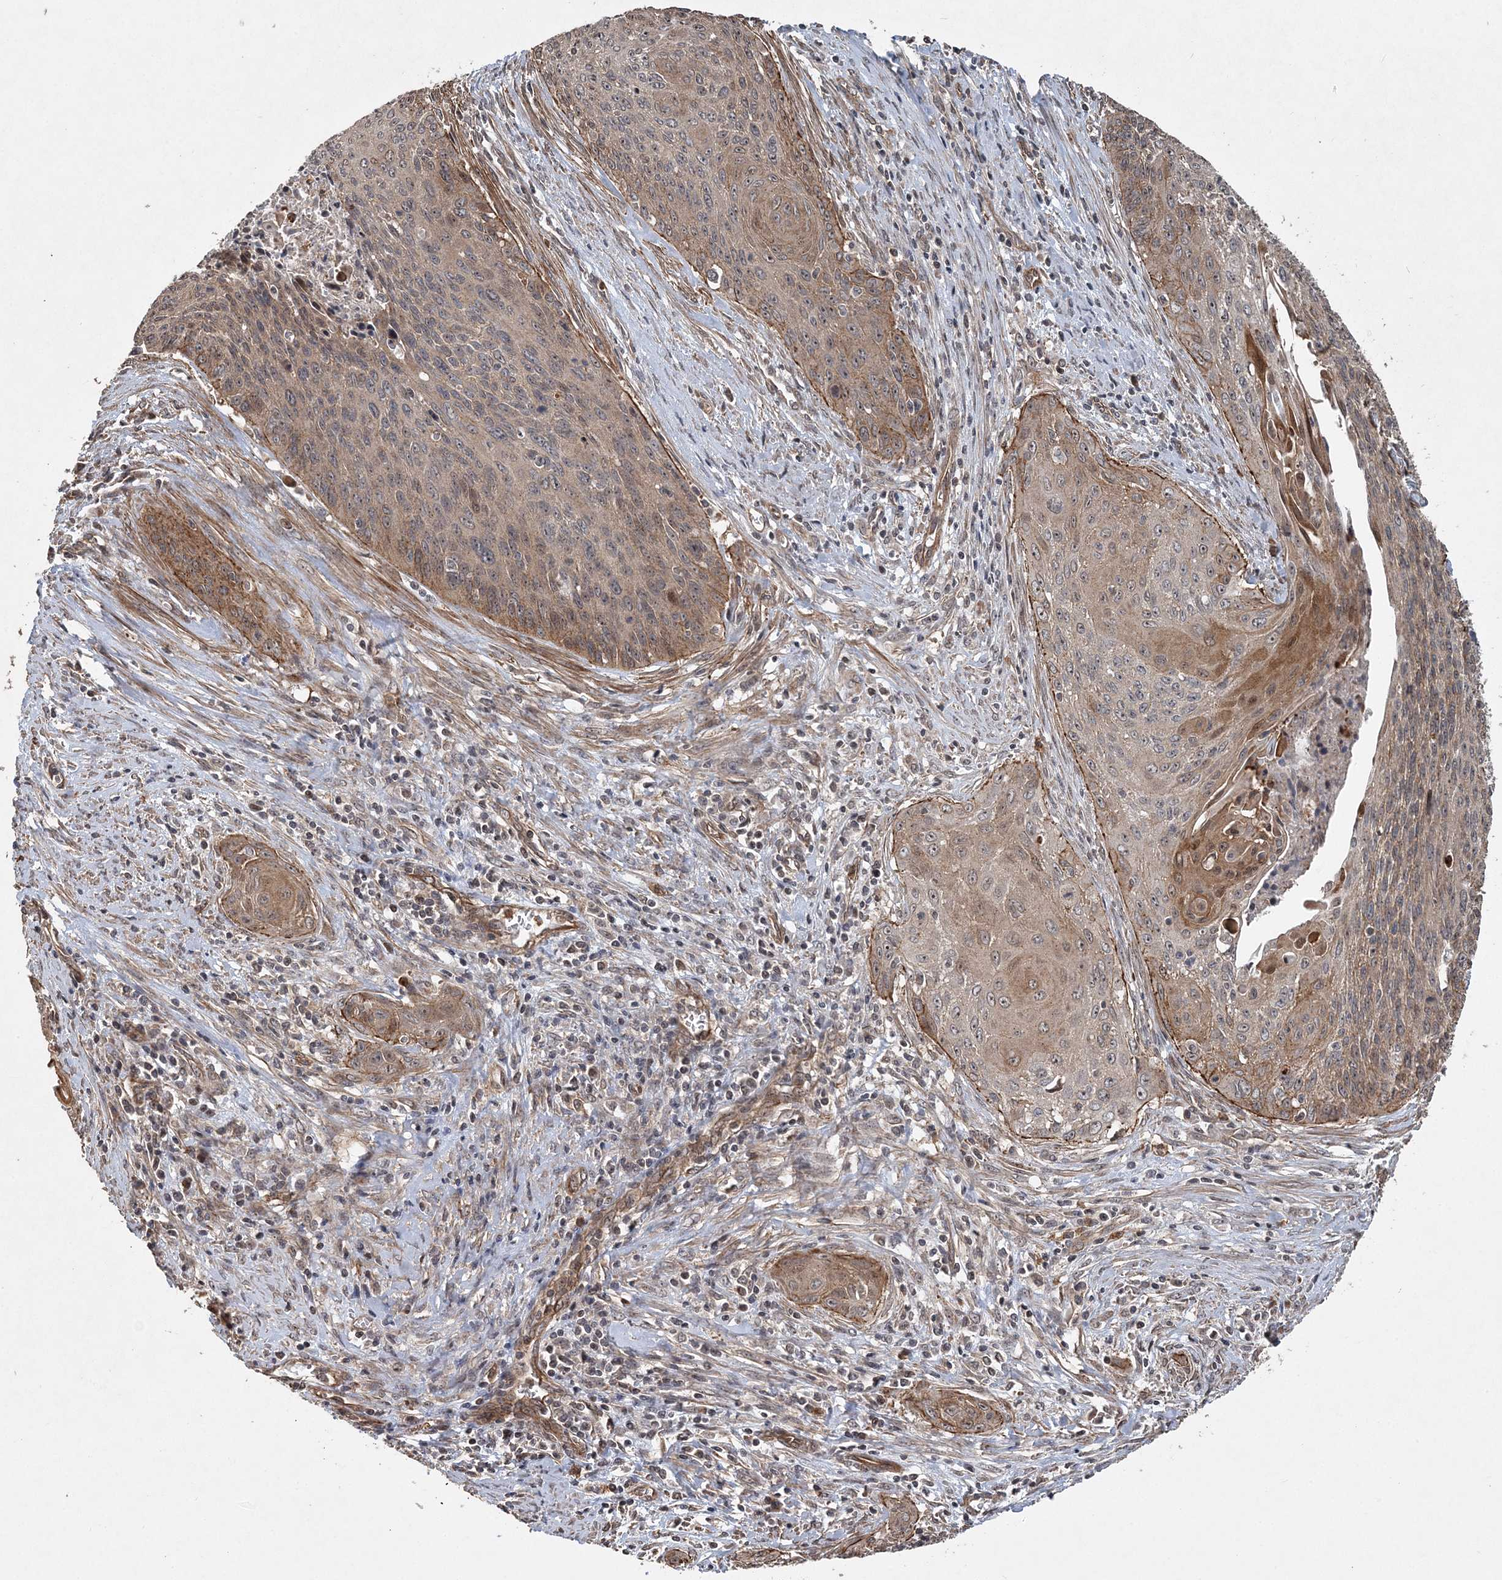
{"staining": {"intensity": "moderate", "quantity": ">75%", "location": "cytoplasmic/membranous"}, "tissue": "cervical cancer", "cell_type": "Tumor cells", "image_type": "cancer", "snomed": [{"axis": "morphology", "description": "Squamous cell carcinoma, NOS"}, {"axis": "topography", "description": "Cervix"}], "caption": "IHC (DAB (3,3'-diaminobenzidine)) staining of human cervical cancer shows moderate cytoplasmic/membranous protein expression in approximately >75% of tumor cells.", "gene": "HYCC2", "patient": {"sex": "female", "age": 55}}